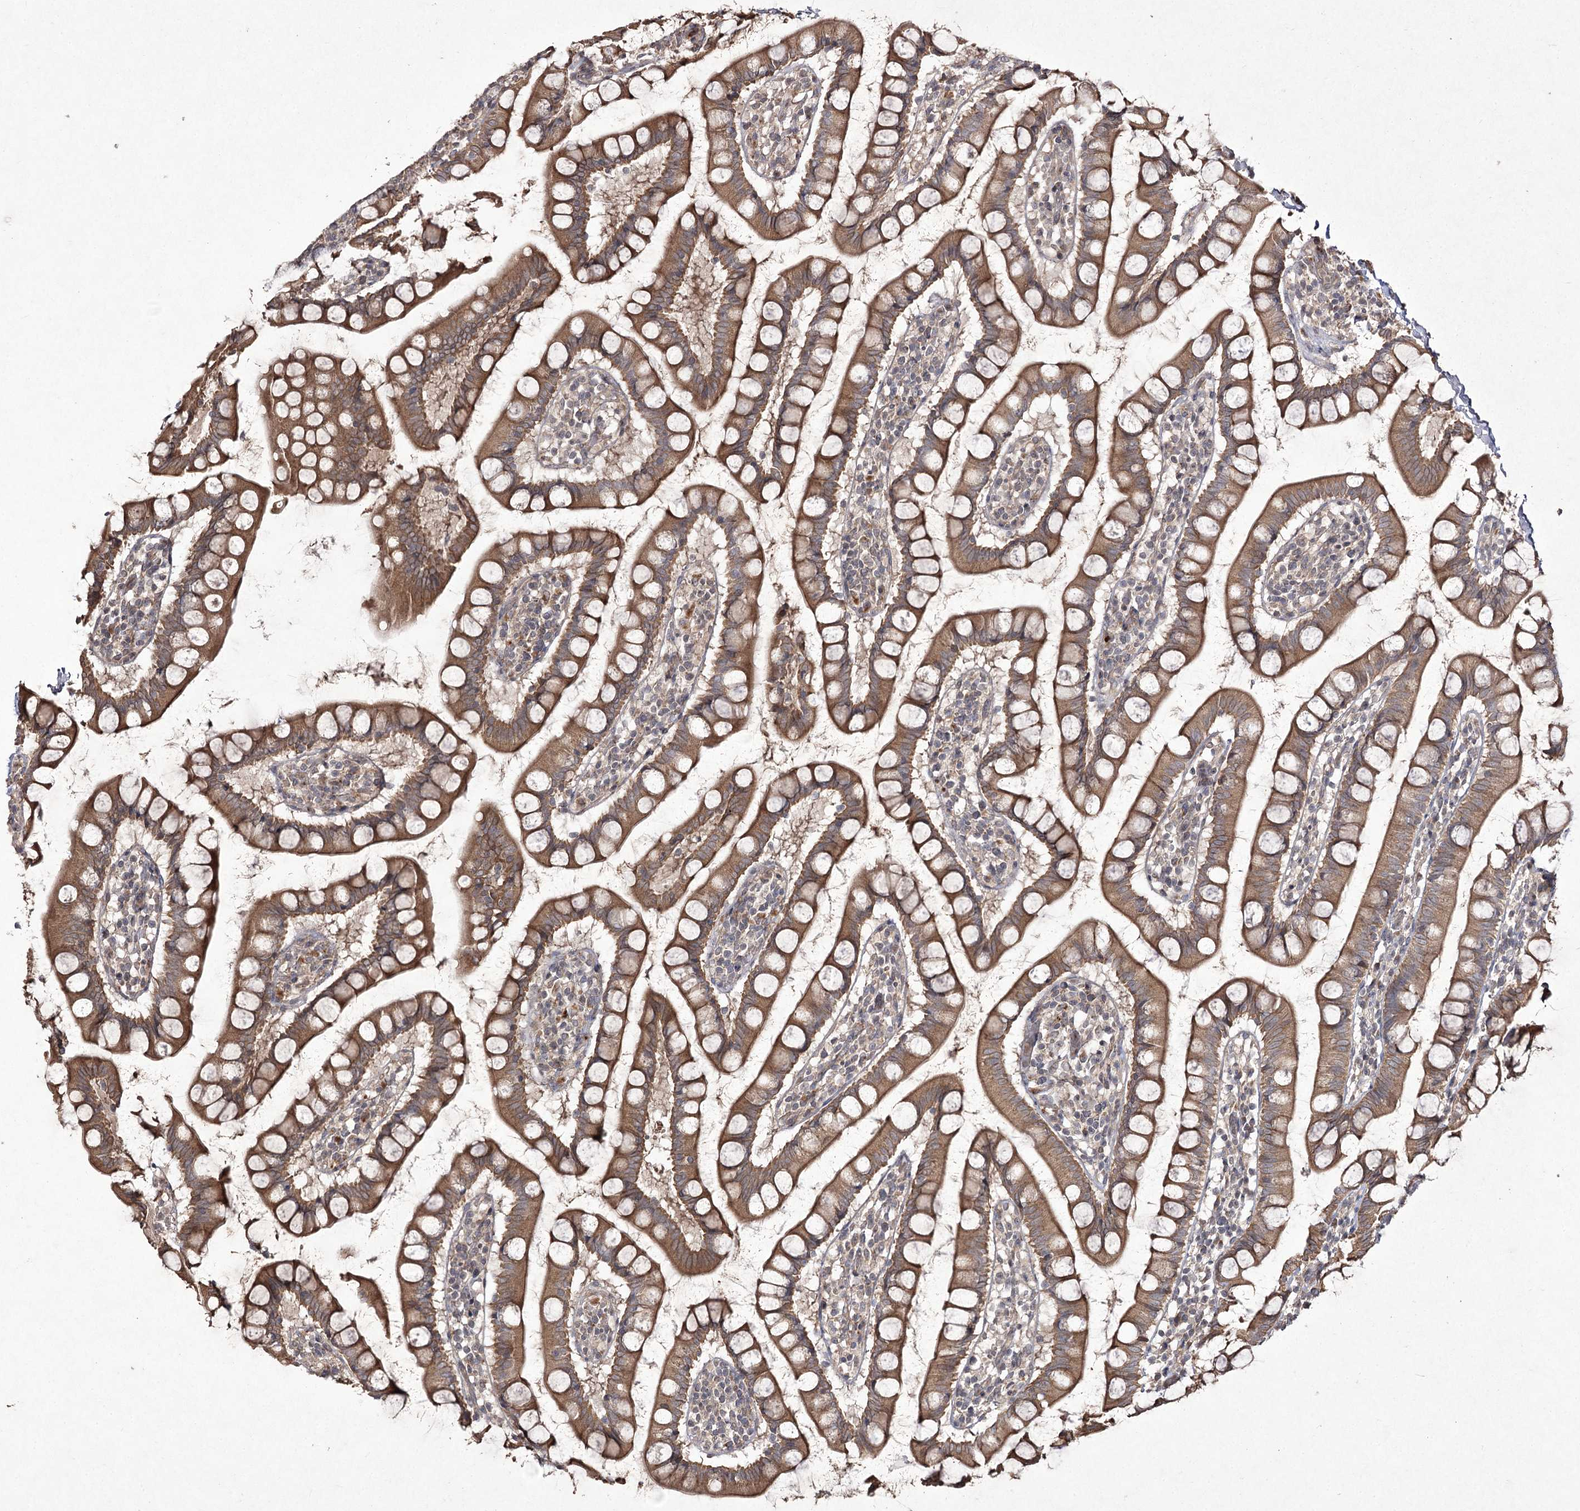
{"staining": {"intensity": "moderate", "quantity": ">75%", "location": "cytoplasmic/membranous"}, "tissue": "small intestine", "cell_type": "Glandular cells", "image_type": "normal", "snomed": [{"axis": "morphology", "description": "Normal tissue, NOS"}, {"axis": "topography", "description": "Small intestine"}], "caption": "Immunohistochemical staining of benign human small intestine displays medium levels of moderate cytoplasmic/membranous staining in approximately >75% of glandular cells. (IHC, brightfield microscopy, high magnification).", "gene": "FANCL", "patient": {"sex": "female", "age": 84}}